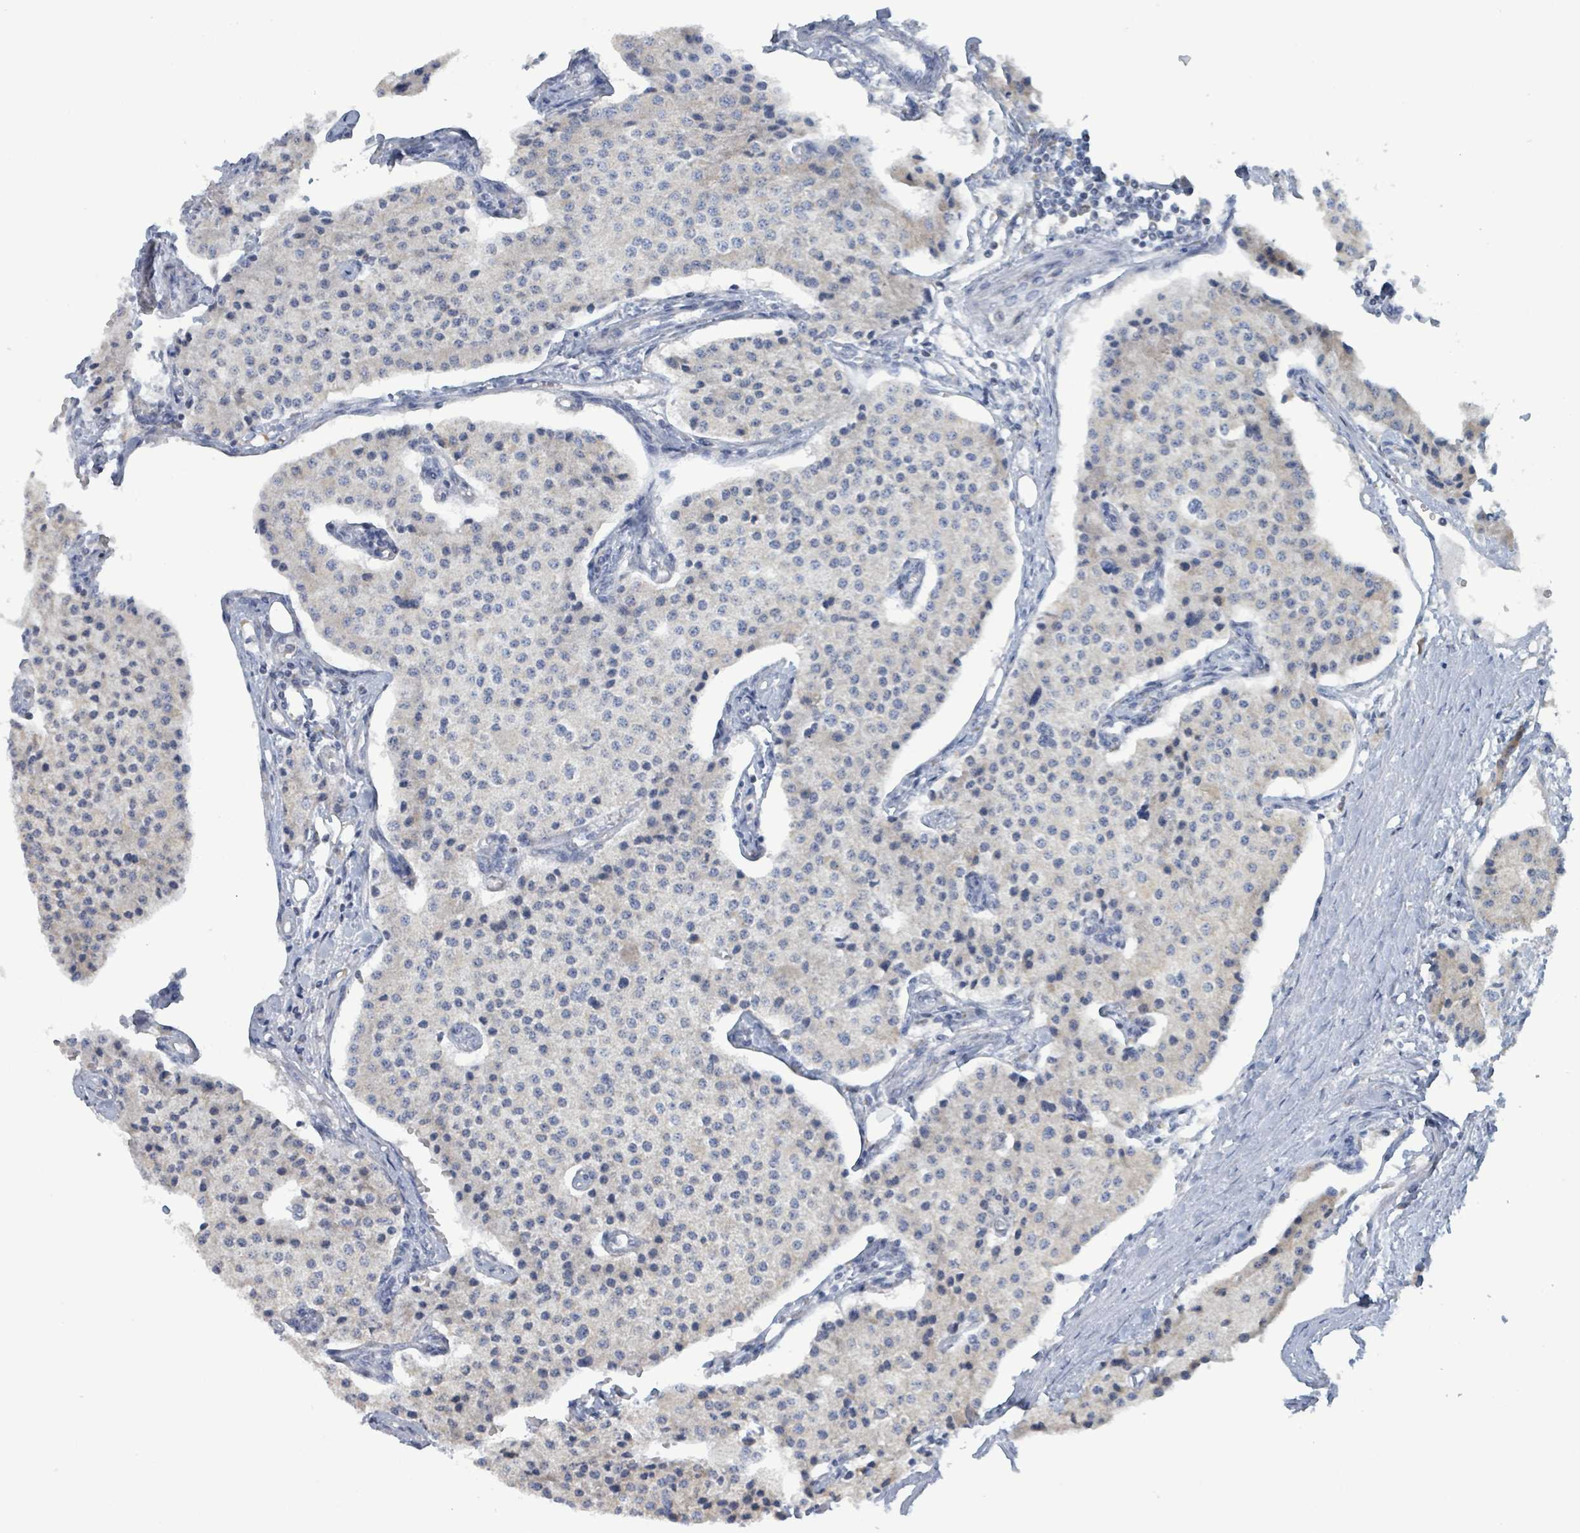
{"staining": {"intensity": "negative", "quantity": "none", "location": "none"}, "tissue": "carcinoid", "cell_type": "Tumor cells", "image_type": "cancer", "snomed": [{"axis": "morphology", "description": "Carcinoid, malignant, NOS"}, {"axis": "topography", "description": "Colon"}], "caption": "High power microscopy image of an immunohistochemistry micrograph of malignant carcinoid, revealing no significant staining in tumor cells.", "gene": "AKR1C4", "patient": {"sex": "female", "age": 52}}